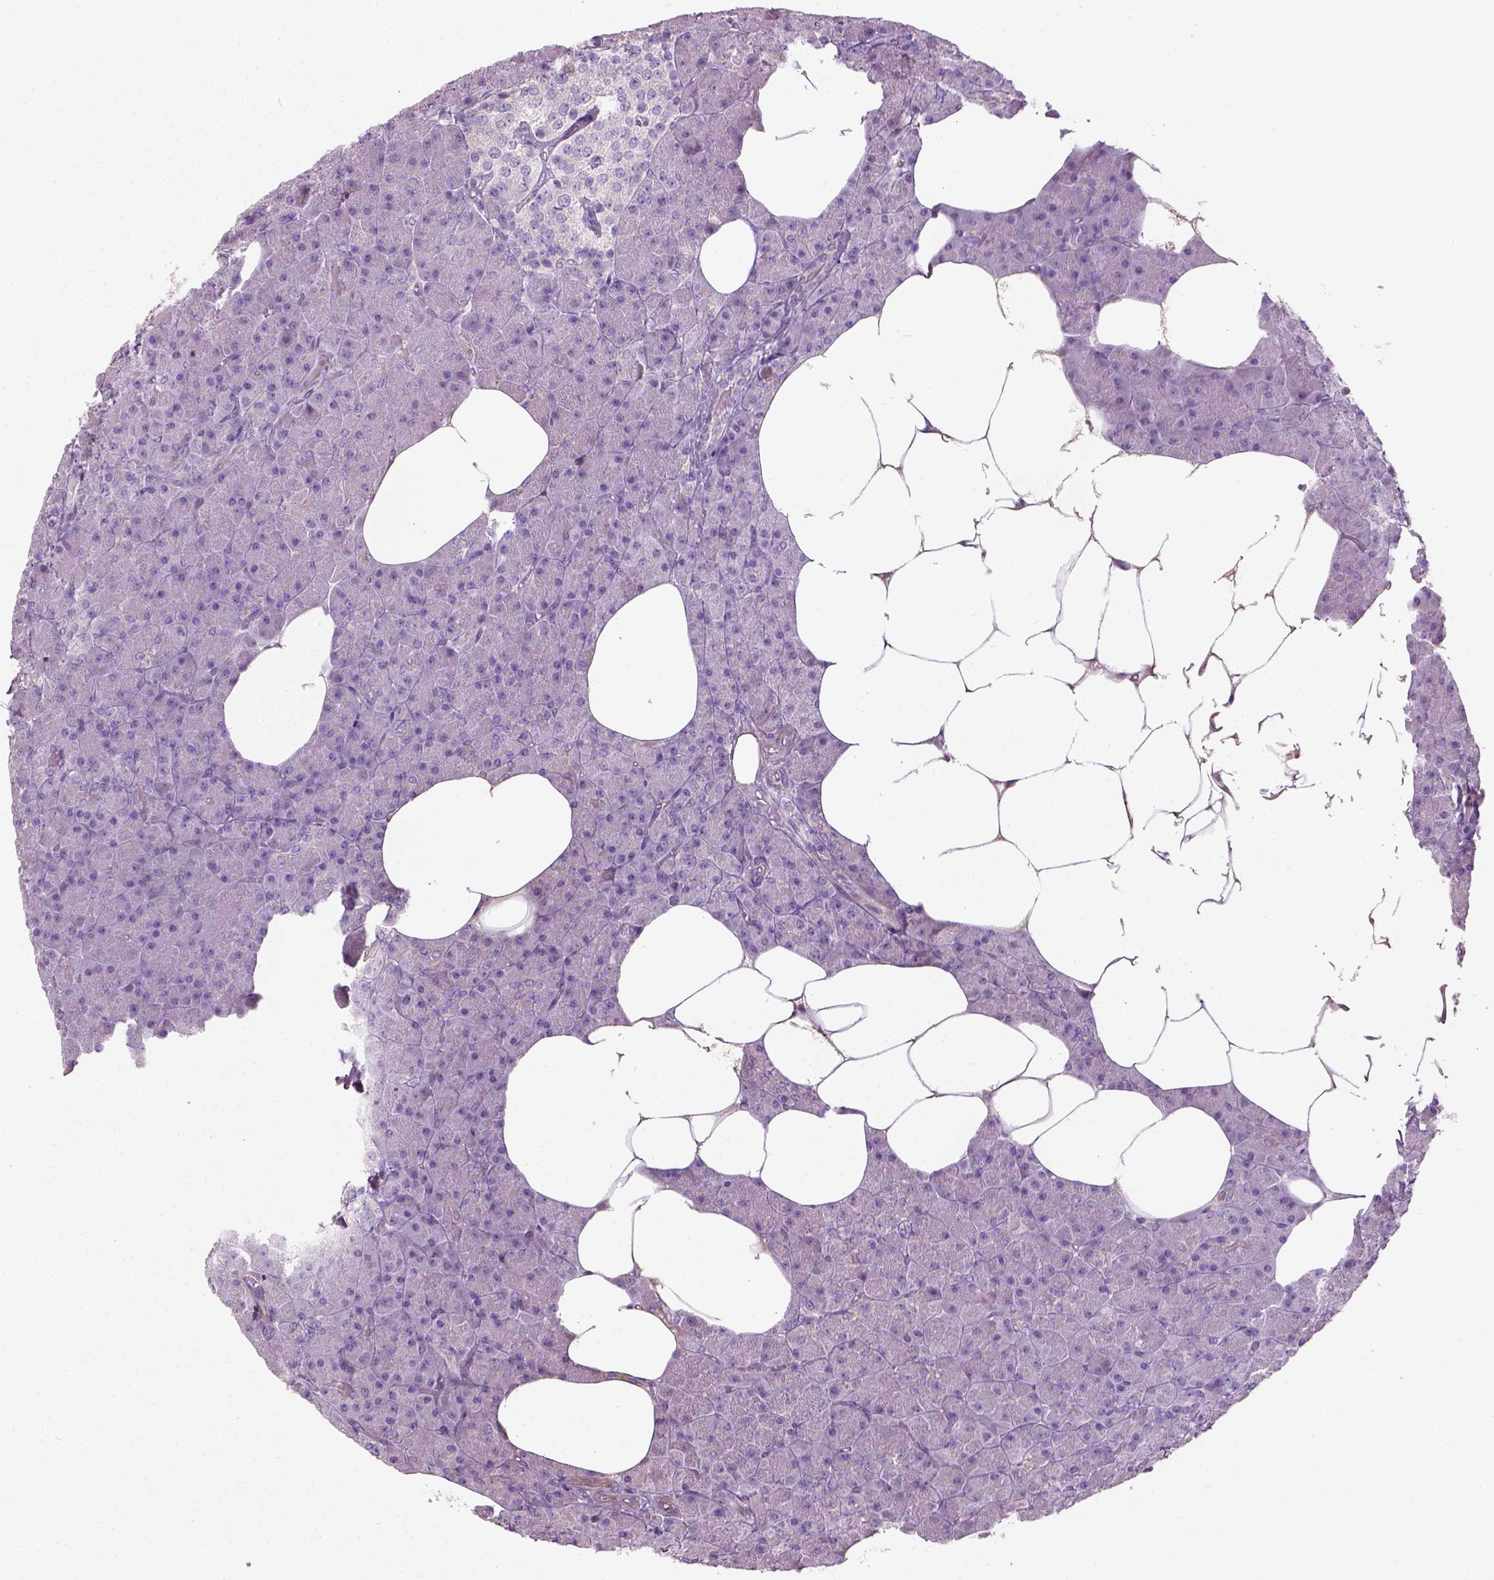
{"staining": {"intensity": "moderate", "quantity": "<25%", "location": "cytoplasmic/membranous"}, "tissue": "pancreas", "cell_type": "Exocrine glandular cells", "image_type": "normal", "snomed": [{"axis": "morphology", "description": "Normal tissue, NOS"}, {"axis": "topography", "description": "Pancreas"}], "caption": "Approximately <25% of exocrine glandular cells in benign pancreas show moderate cytoplasmic/membranous protein staining as visualized by brown immunohistochemical staining.", "gene": "PKP3", "patient": {"sex": "female", "age": 45}}